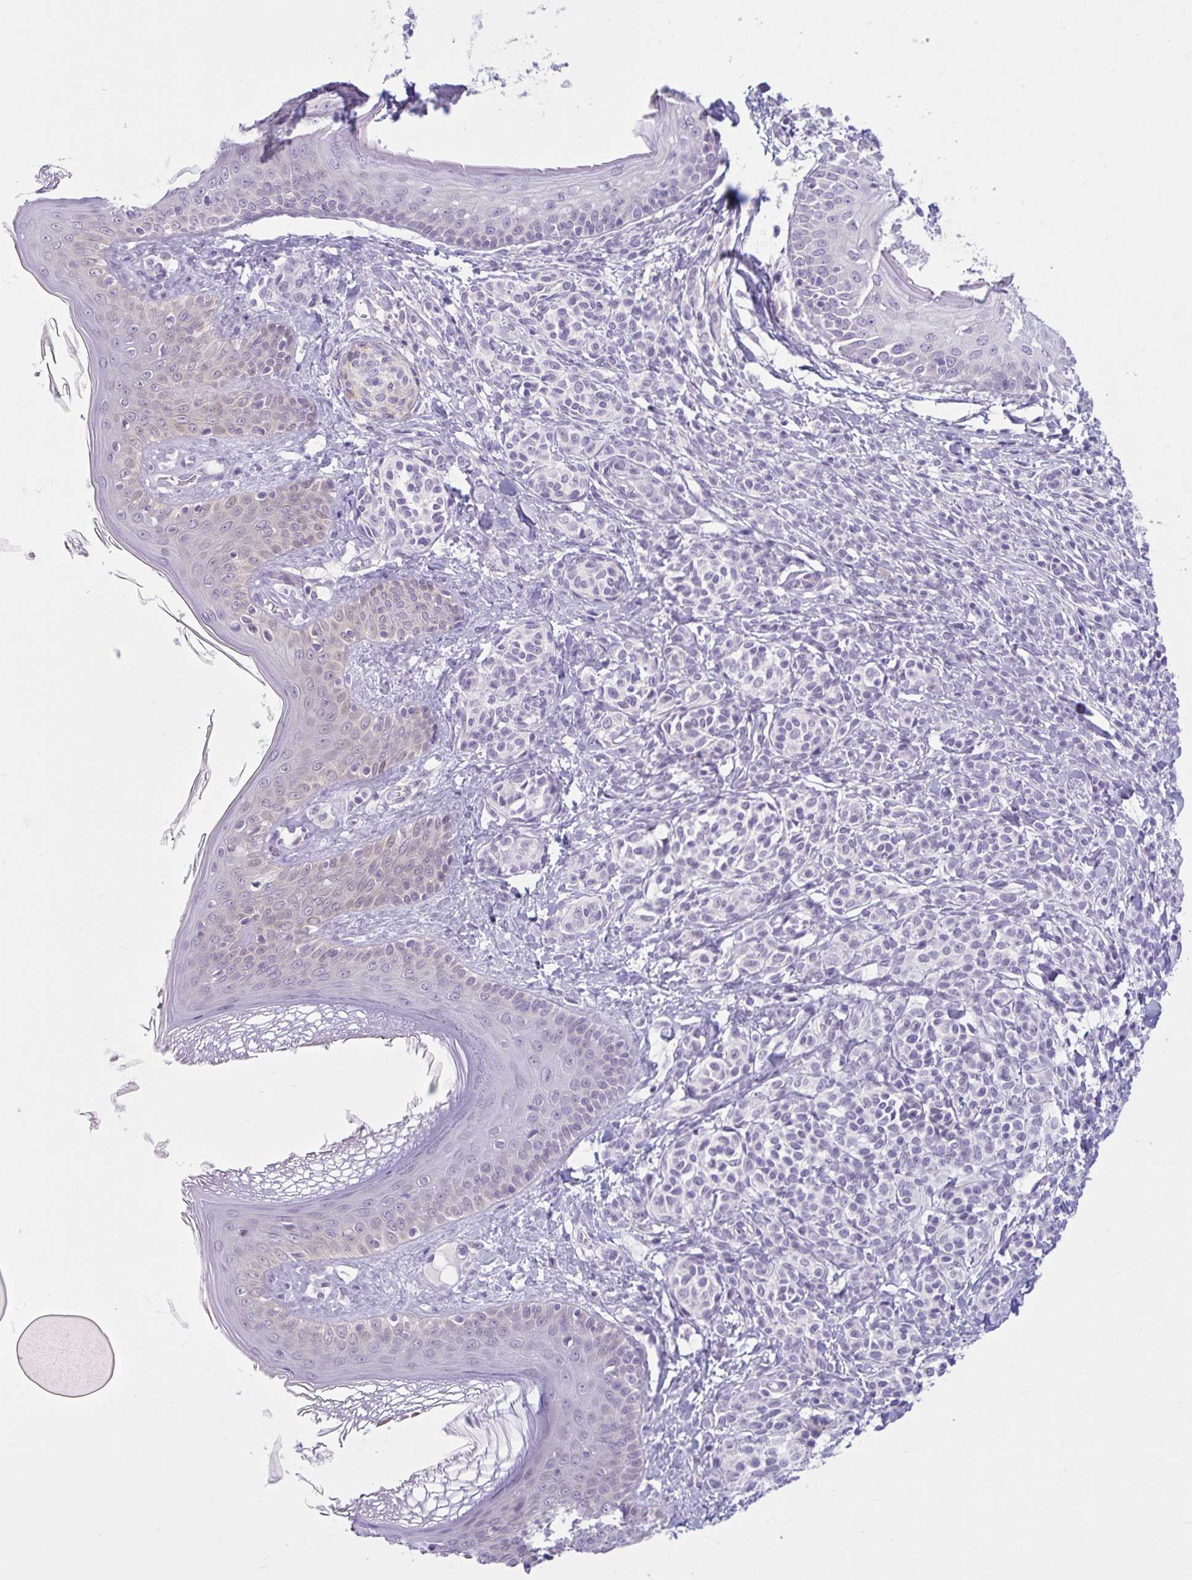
{"staining": {"intensity": "negative", "quantity": "none", "location": "none"}, "tissue": "skin", "cell_type": "Fibroblasts", "image_type": "normal", "snomed": [{"axis": "morphology", "description": "Normal tissue, NOS"}, {"axis": "topography", "description": "Skin"}], "caption": "Unremarkable skin was stained to show a protein in brown. There is no significant staining in fibroblasts. (Immunohistochemistry, brightfield microscopy, high magnification).", "gene": "FAM153A", "patient": {"sex": "male", "age": 16}}